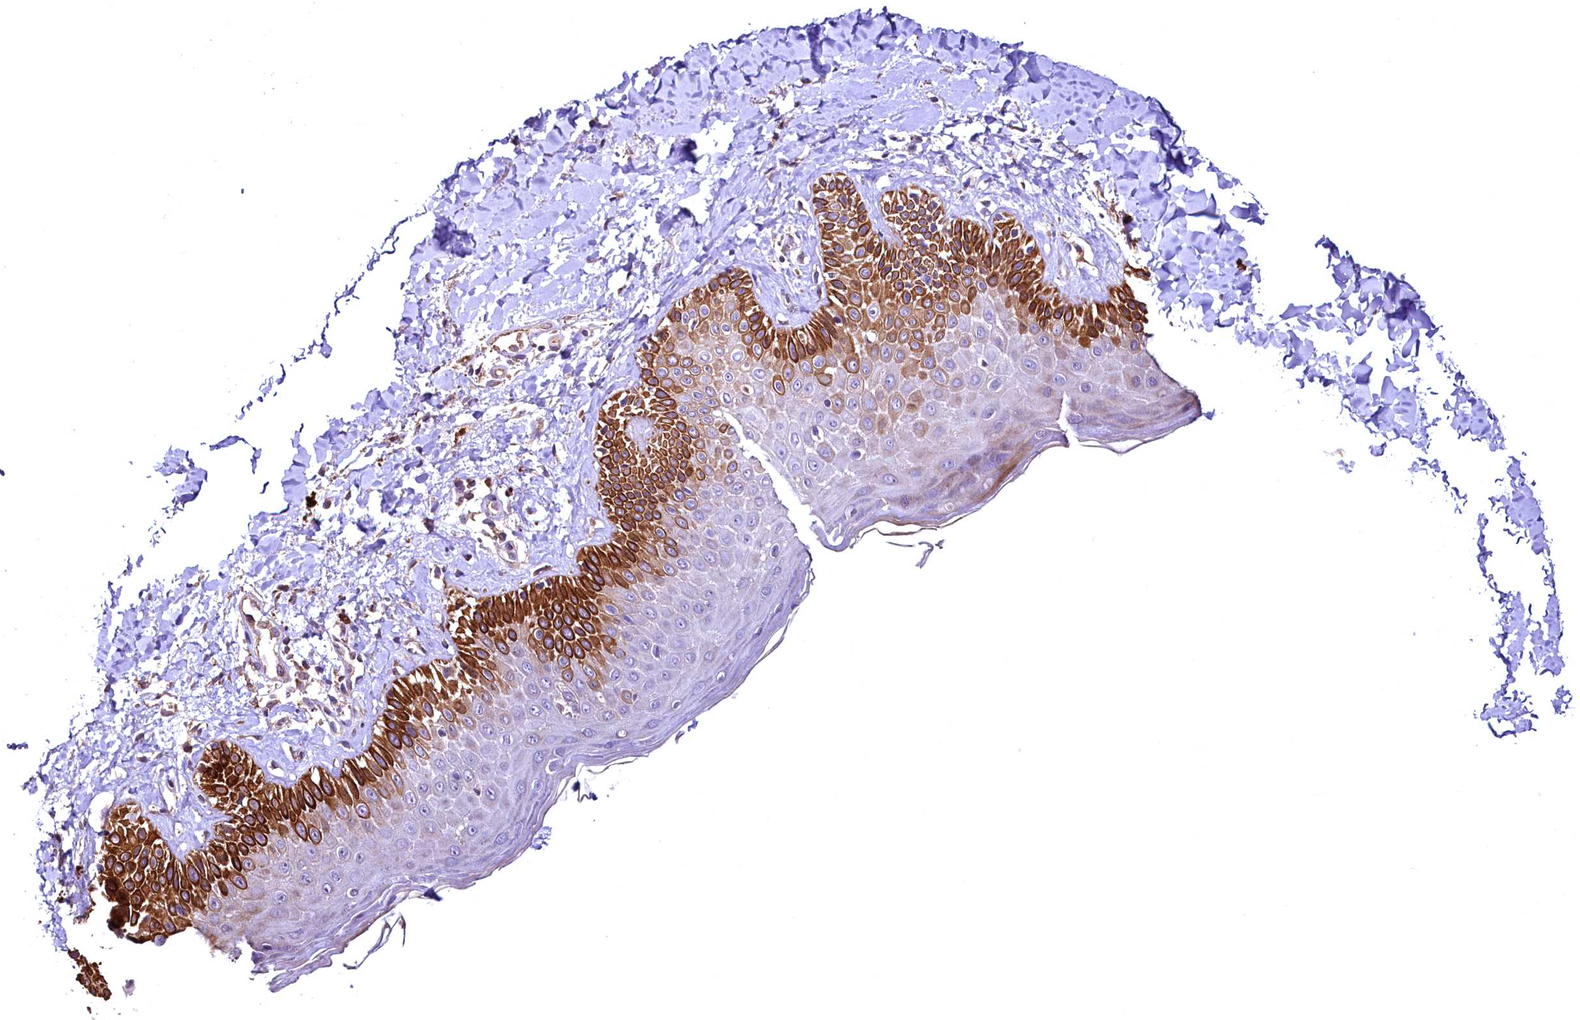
{"staining": {"intensity": "moderate", "quantity": ">75%", "location": "cytoplasmic/membranous"}, "tissue": "skin", "cell_type": "Fibroblasts", "image_type": "normal", "snomed": [{"axis": "morphology", "description": "Normal tissue, NOS"}, {"axis": "topography", "description": "Skin"}], "caption": "Immunohistochemical staining of benign skin exhibits >75% levels of moderate cytoplasmic/membranous protein positivity in about >75% of fibroblasts. (Brightfield microscopy of DAB IHC at high magnification).", "gene": "RASSF1", "patient": {"sex": "male", "age": 52}}